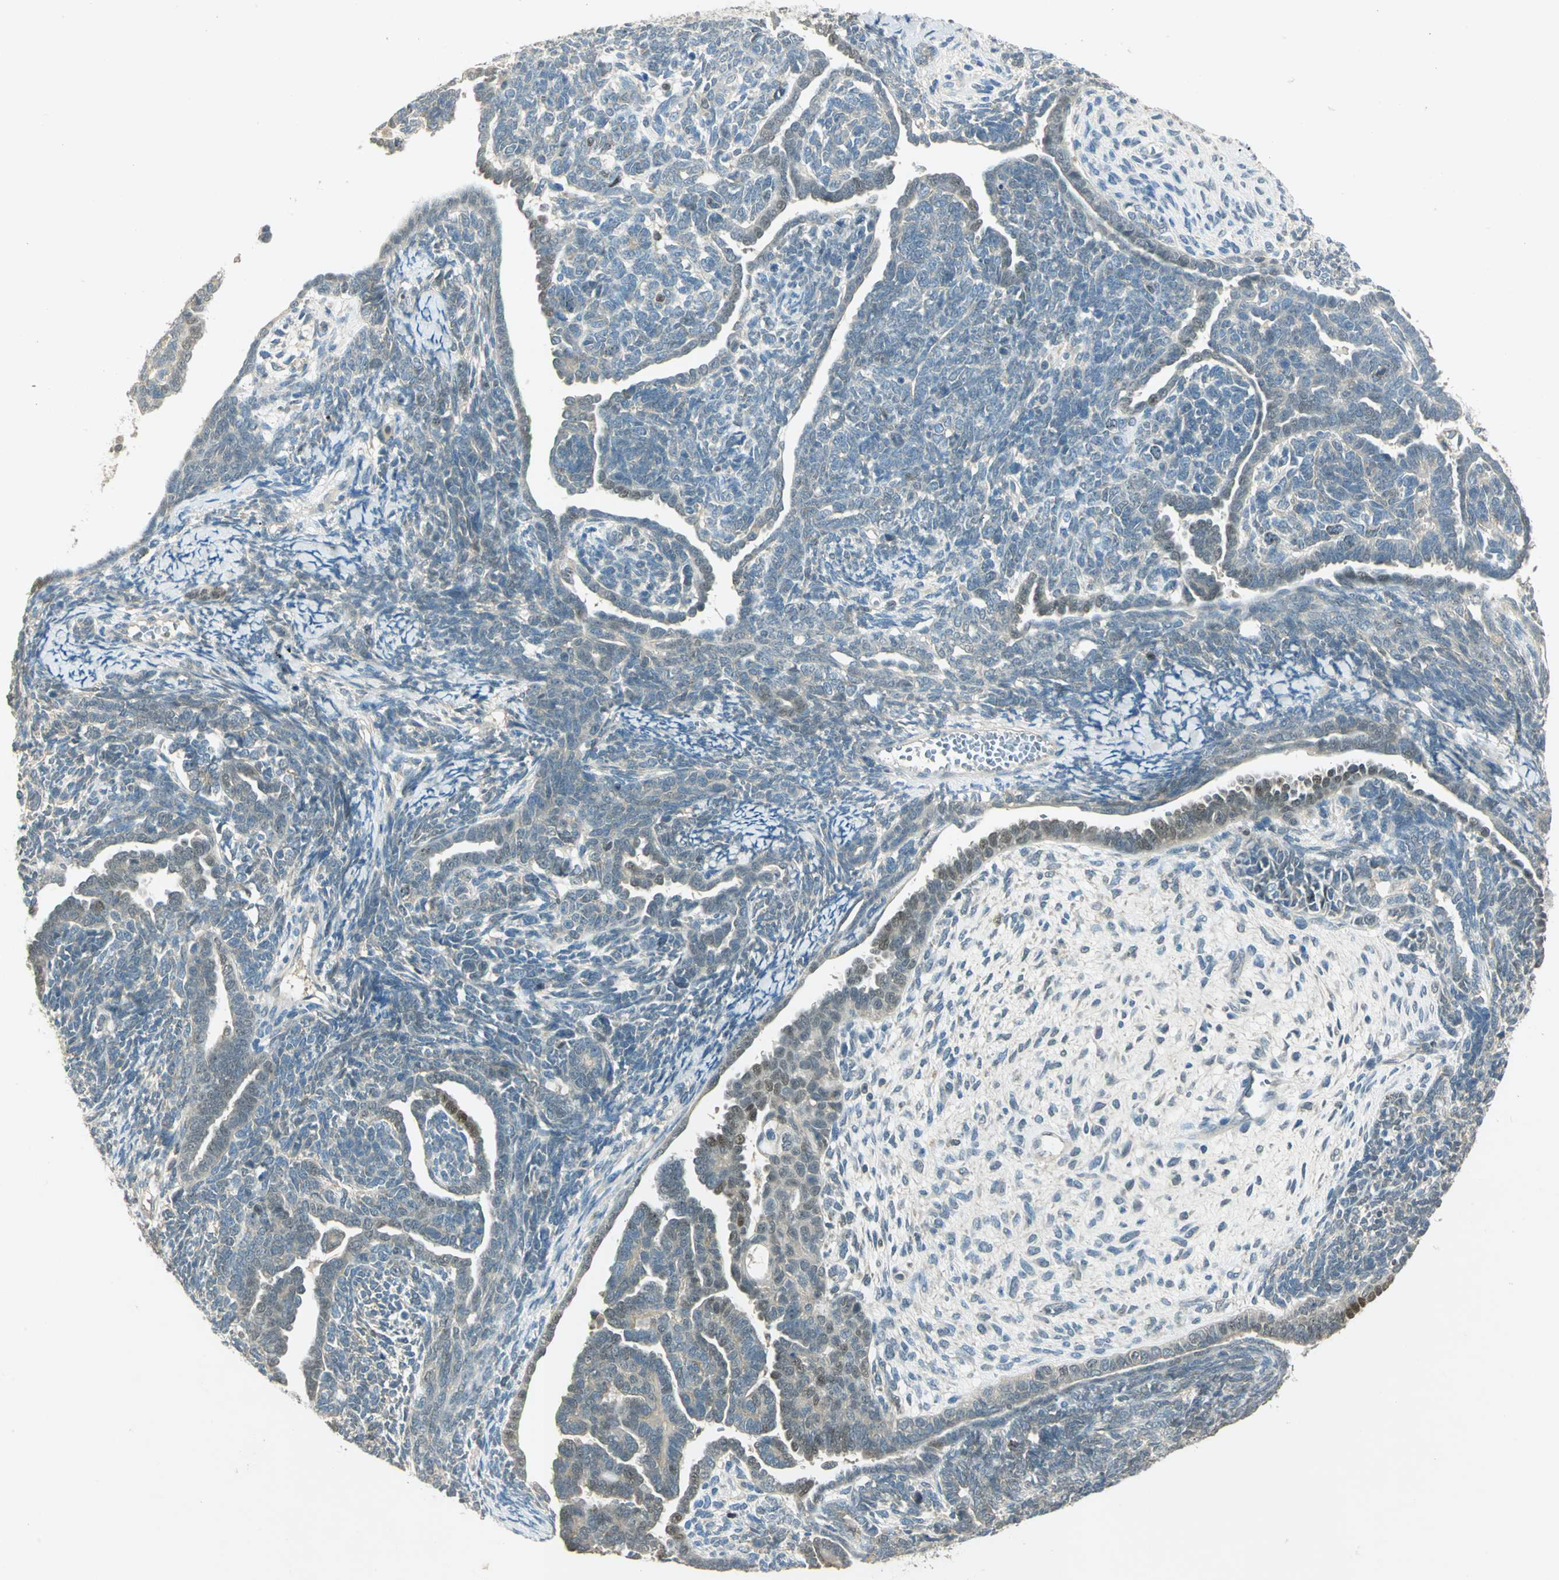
{"staining": {"intensity": "moderate", "quantity": "<25%", "location": "nuclear"}, "tissue": "endometrial cancer", "cell_type": "Tumor cells", "image_type": "cancer", "snomed": [{"axis": "morphology", "description": "Neoplasm, malignant, NOS"}, {"axis": "topography", "description": "Endometrium"}], "caption": "A brown stain labels moderate nuclear staining of a protein in endometrial malignant neoplasm tumor cells.", "gene": "BIRC2", "patient": {"sex": "female", "age": 74}}